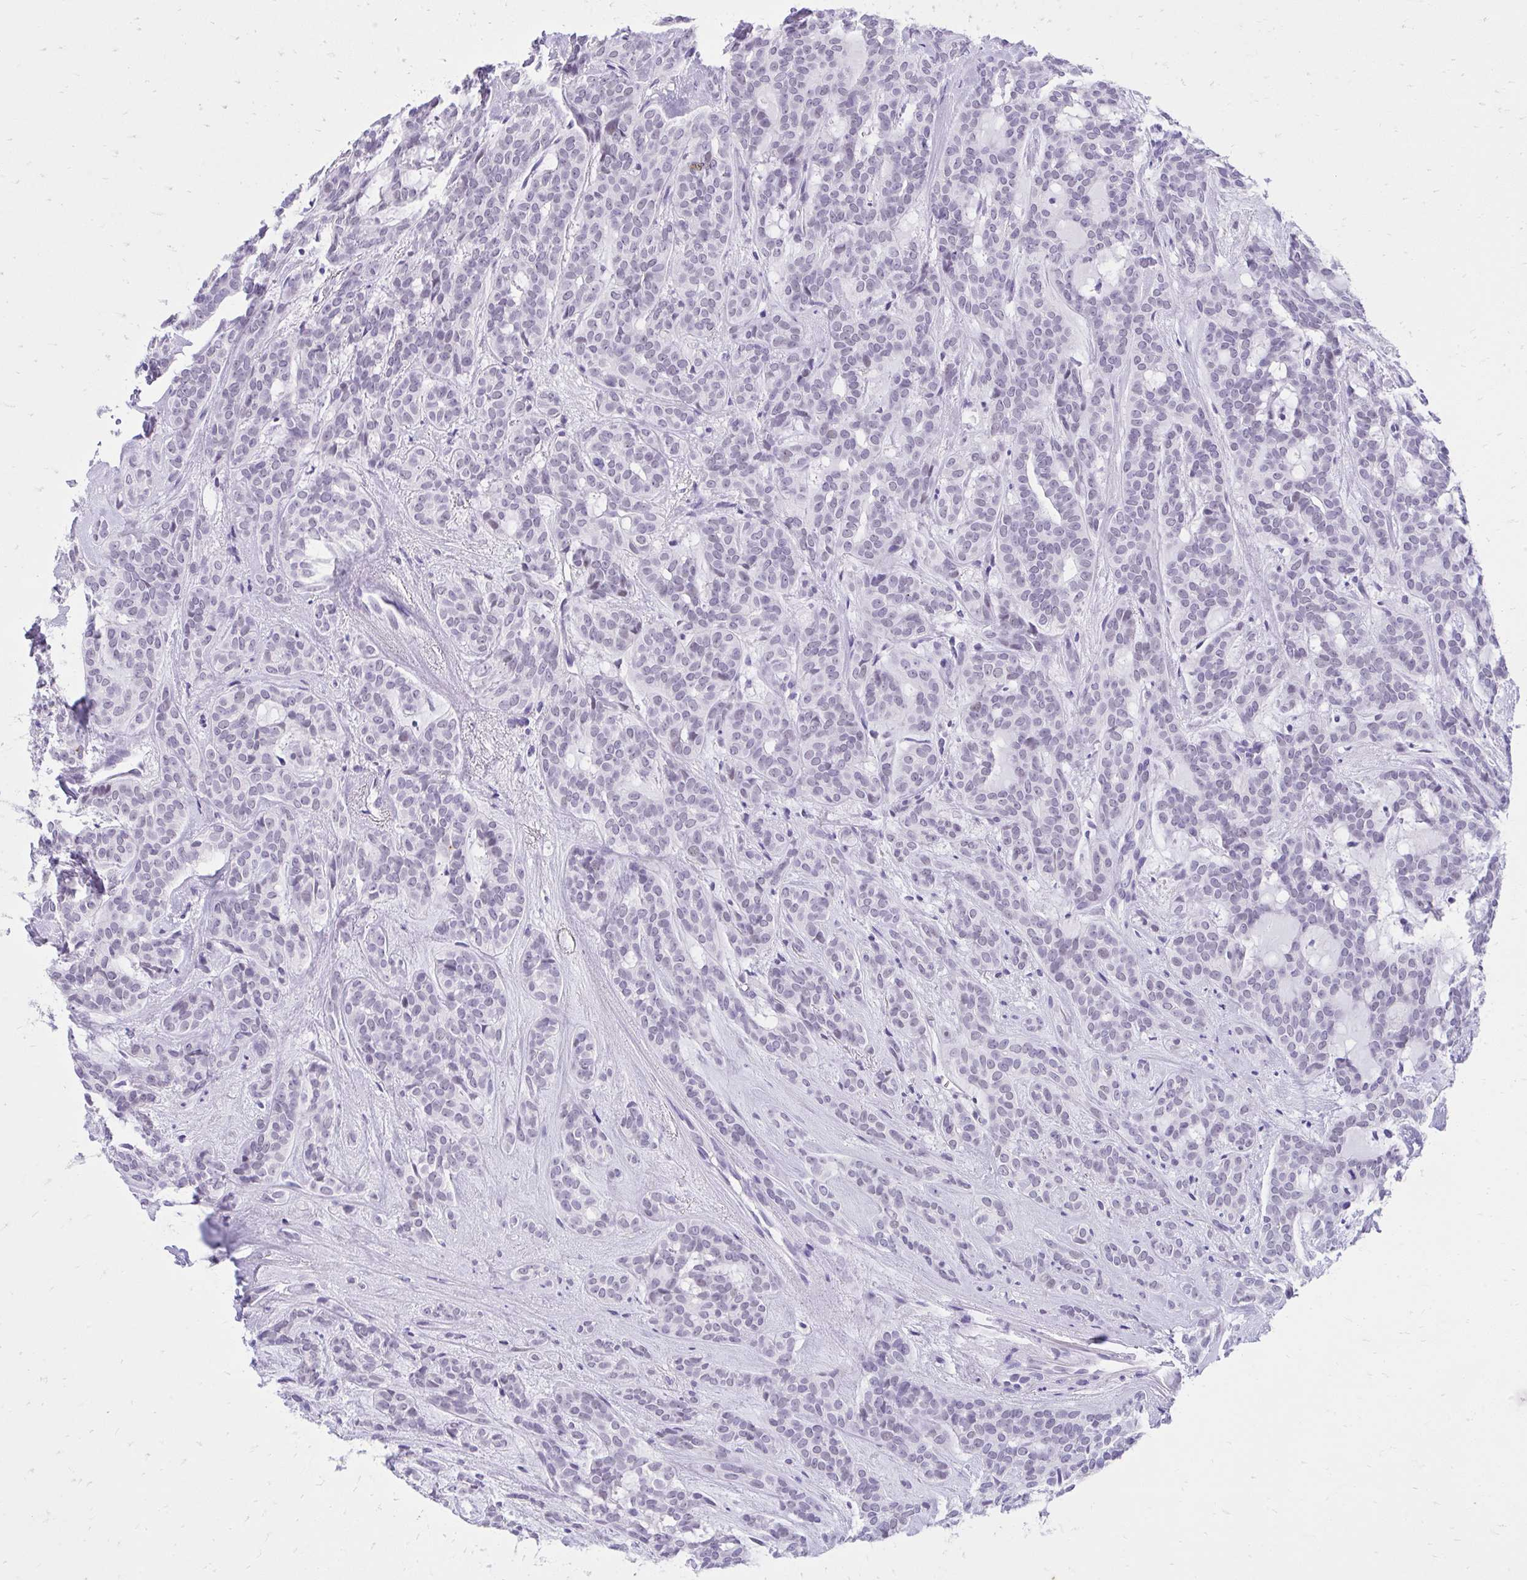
{"staining": {"intensity": "negative", "quantity": "none", "location": "none"}, "tissue": "head and neck cancer", "cell_type": "Tumor cells", "image_type": "cancer", "snomed": [{"axis": "morphology", "description": "Adenocarcinoma, NOS"}, {"axis": "topography", "description": "Head-Neck"}], "caption": "A photomicrograph of adenocarcinoma (head and neck) stained for a protein shows no brown staining in tumor cells.", "gene": "KLK1", "patient": {"sex": "female", "age": 57}}